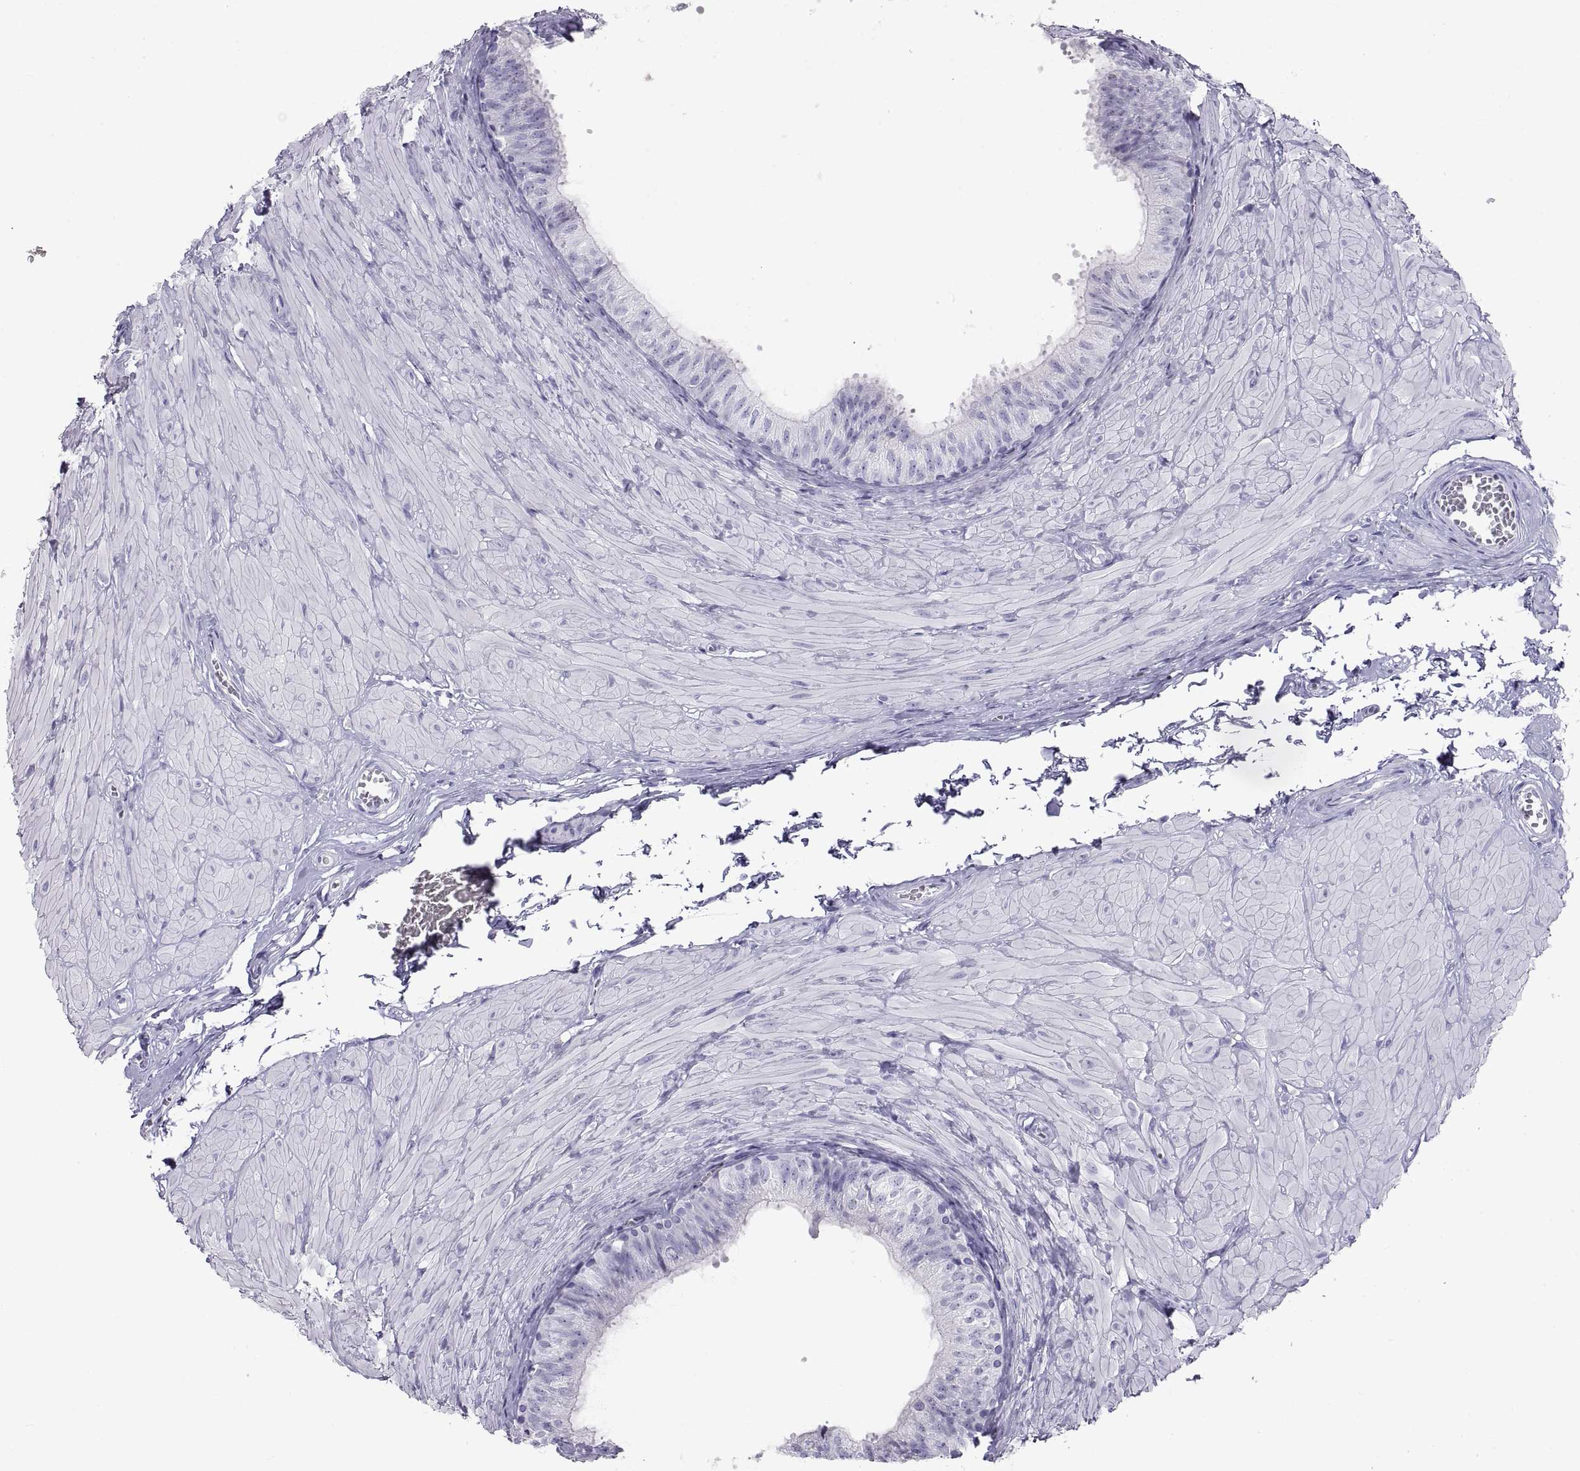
{"staining": {"intensity": "negative", "quantity": "none", "location": "none"}, "tissue": "epididymis", "cell_type": "Glandular cells", "image_type": "normal", "snomed": [{"axis": "morphology", "description": "Normal tissue, NOS"}, {"axis": "topography", "description": "Epididymis"}, {"axis": "topography", "description": "Vas deferens"}], "caption": "This image is of benign epididymis stained with IHC to label a protein in brown with the nuclei are counter-stained blue. There is no expression in glandular cells.", "gene": "RLBP1", "patient": {"sex": "male", "age": 23}}